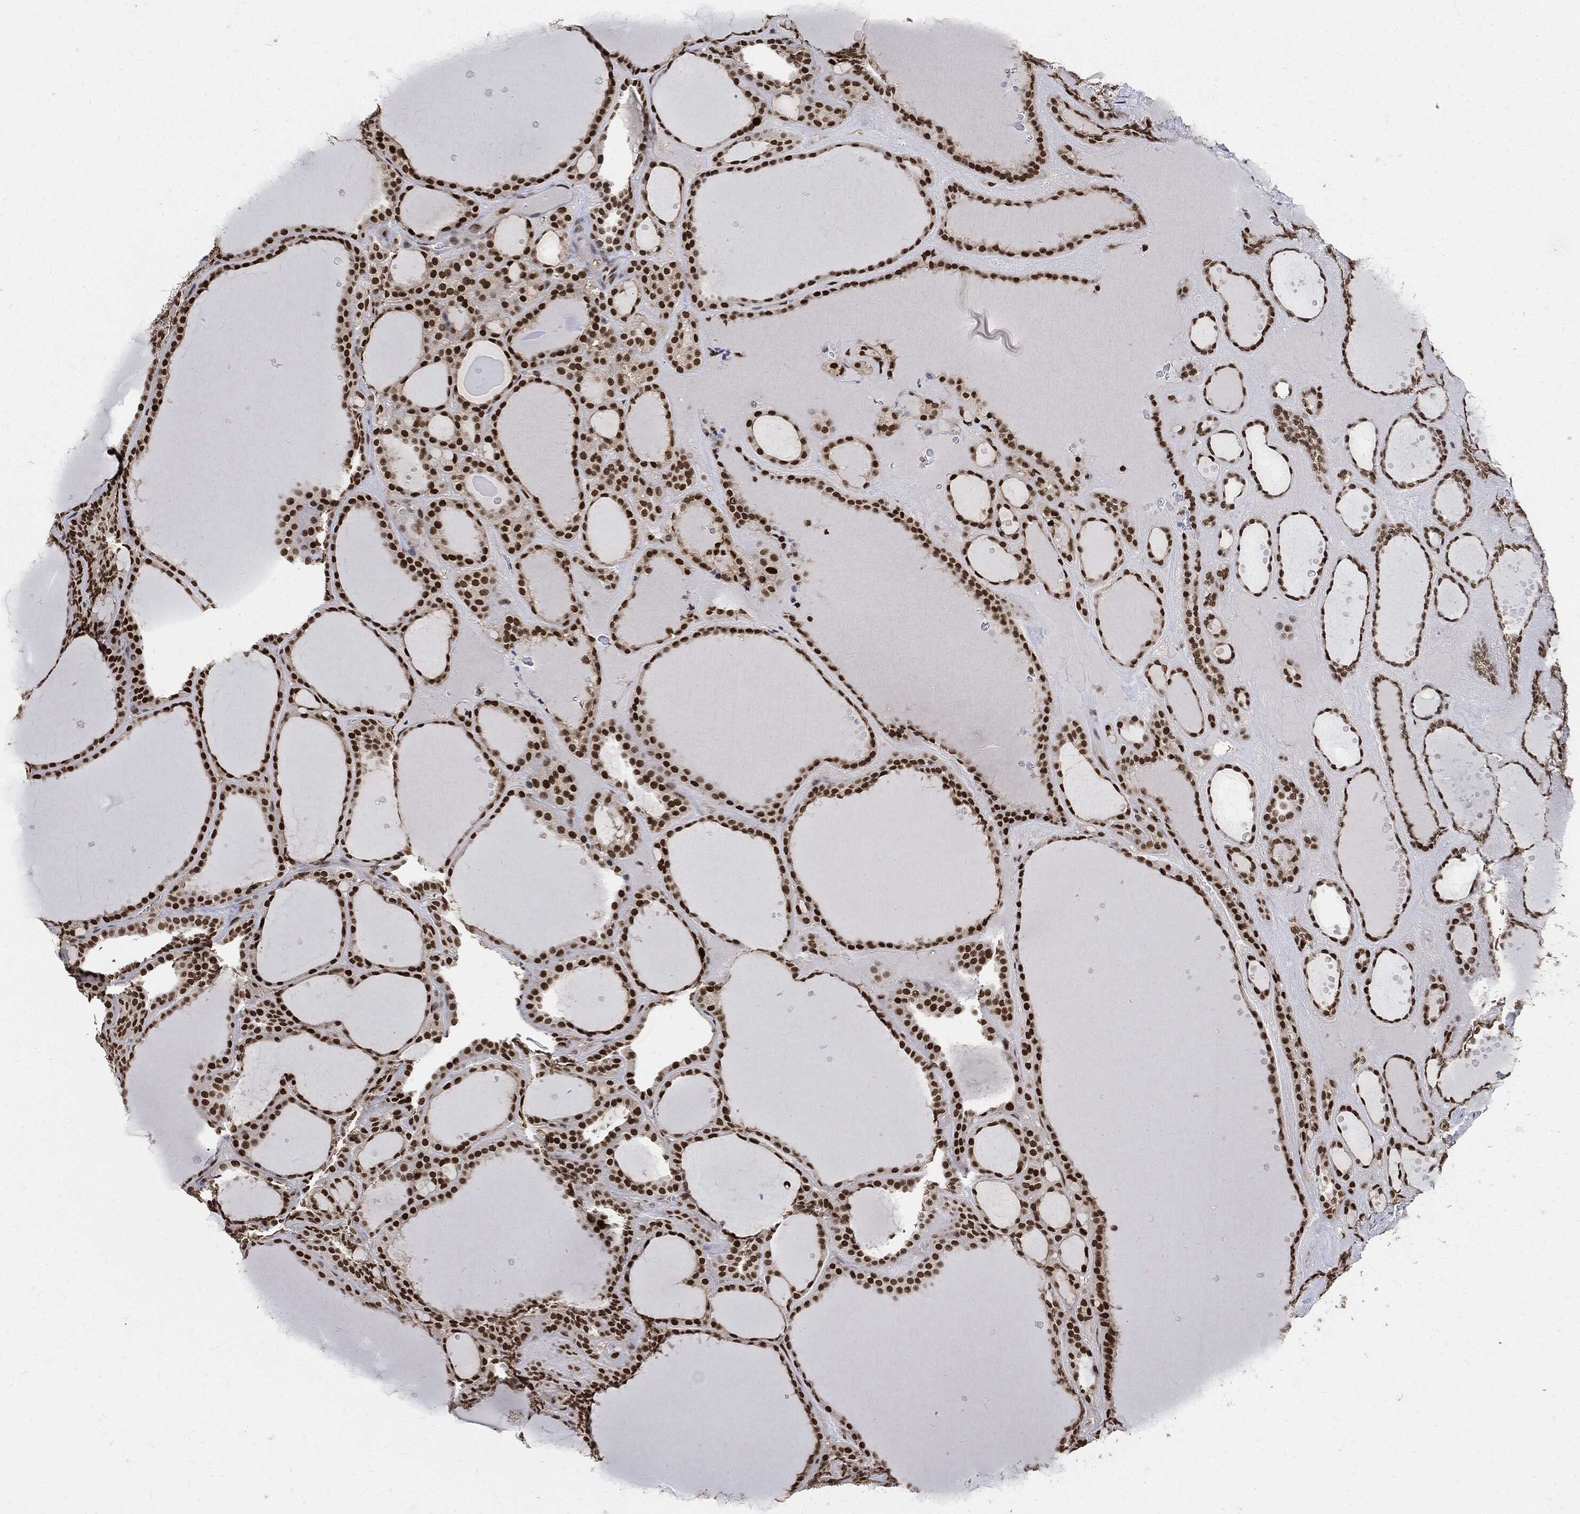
{"staining": {"intensity": "strong", "quantity": ">75%", "location": "nuclear"}, "tissue": "thyroid gland", "cell_type": "Glandular cells", "image_type": "normal", "snomed": [{"axis": "morphology", "description": "Normal tissue, NOS"}, {"axis": "topography", "description": "Thyroid gland"}], "caption": "Brown immunohistochemical staining in normal human thyroid gland exhibits strong nuclear positivity in approximately >75% of glandular cells.", "gene": "PCNA", "patient": {"sex": "male", "age": 63}}